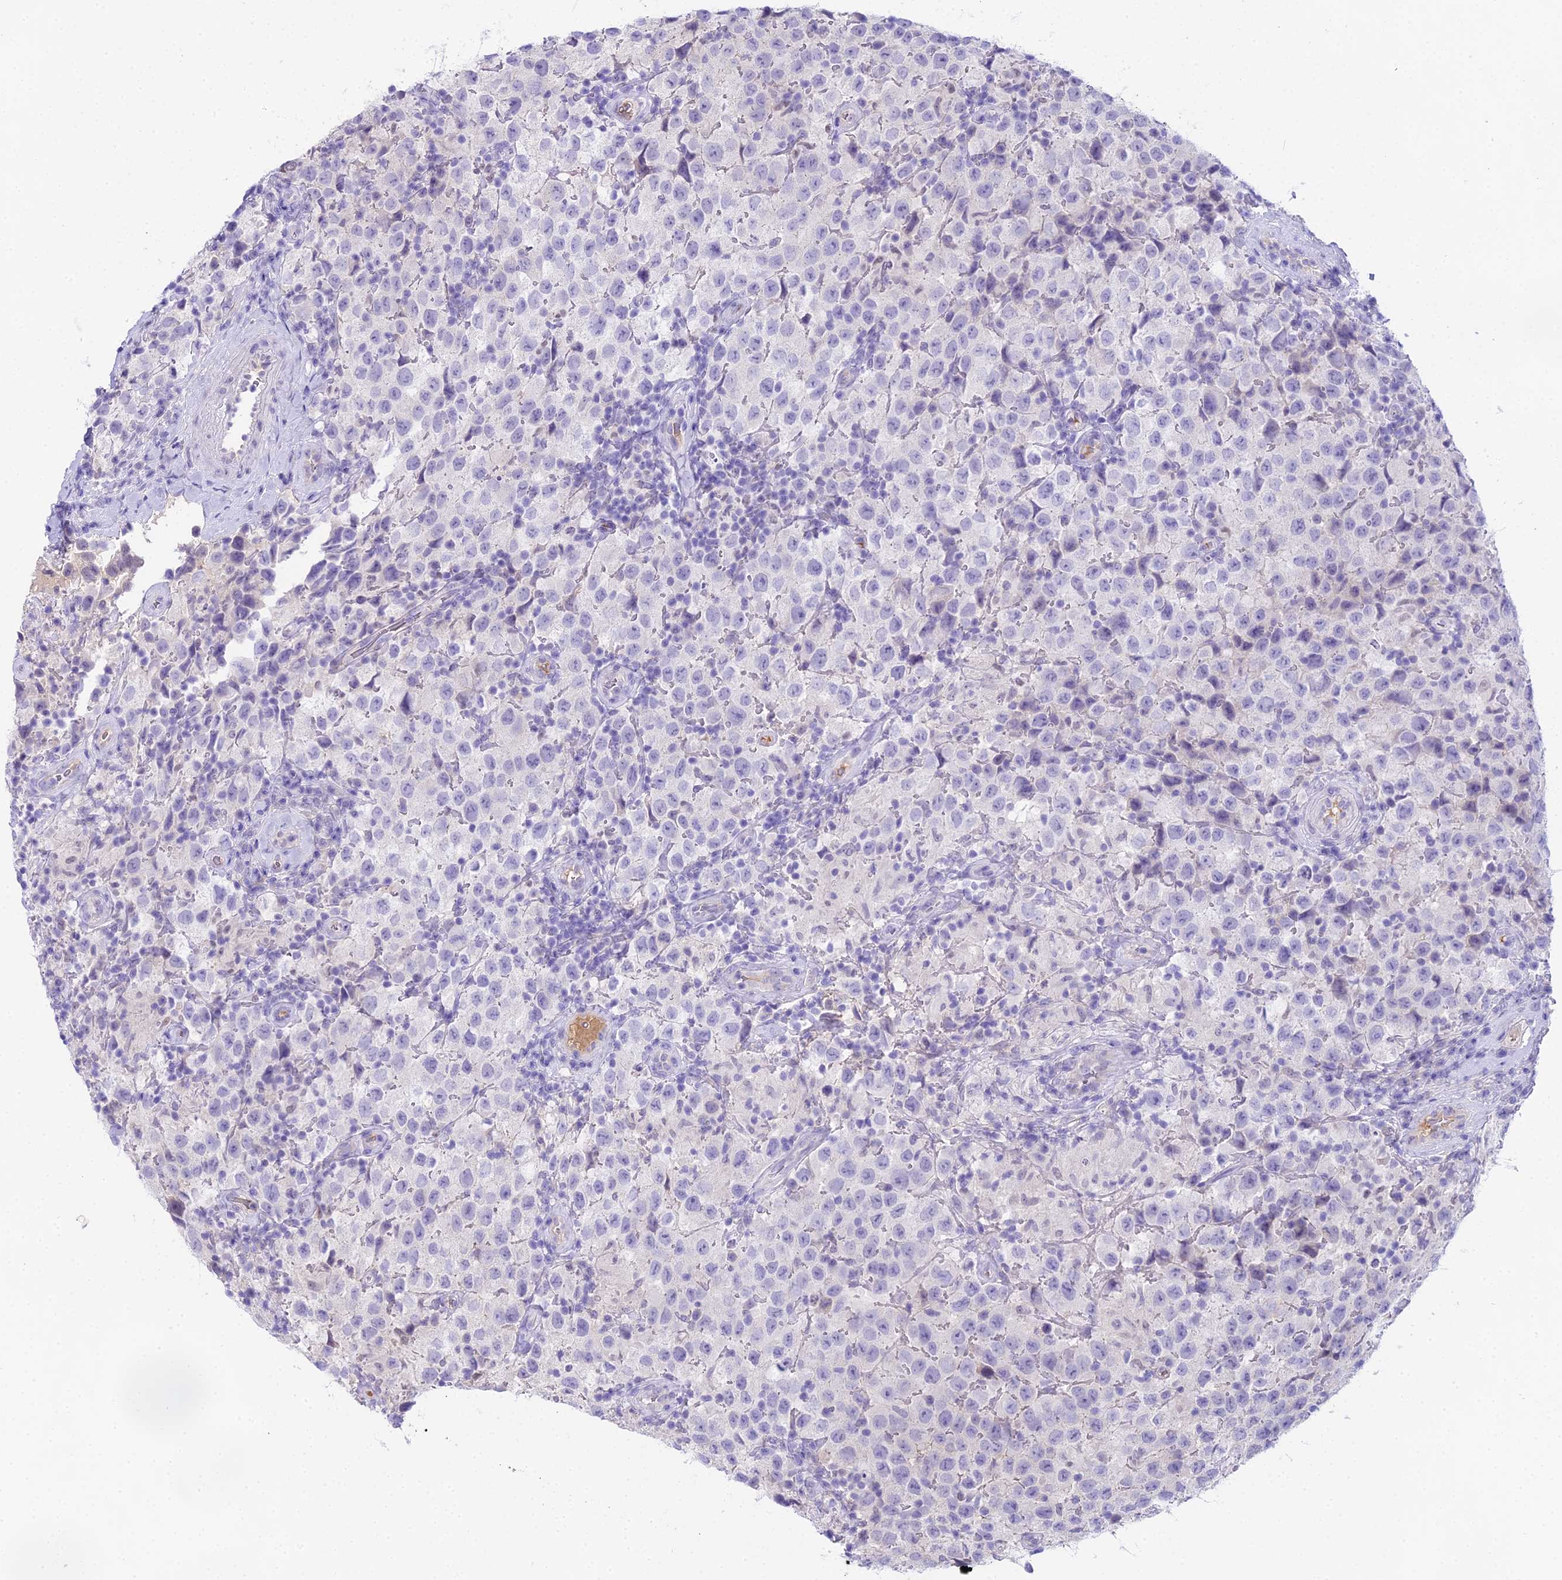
{"staining": {"intensity": "negative", "quantity": "none", "location": "none"}, "tissue": "testis cancer", "cell_type": "Tumor cells", "image_type": "cancer", "snomed": [{"axis": "morphology", "description": "Seminoma, NOS"}, {"axis": "morphology", "description": "Carcinoma, Embryonal, NOS"}, {"axis": "topography", "description": "Testis"}], "caption": "This is an immunohistochemistry (IHC) histopathology image of testis cancer. There is no positivity in tumor cells.", "gene": "MAT2A", "patient": {"sex": "male", "age": 41}}